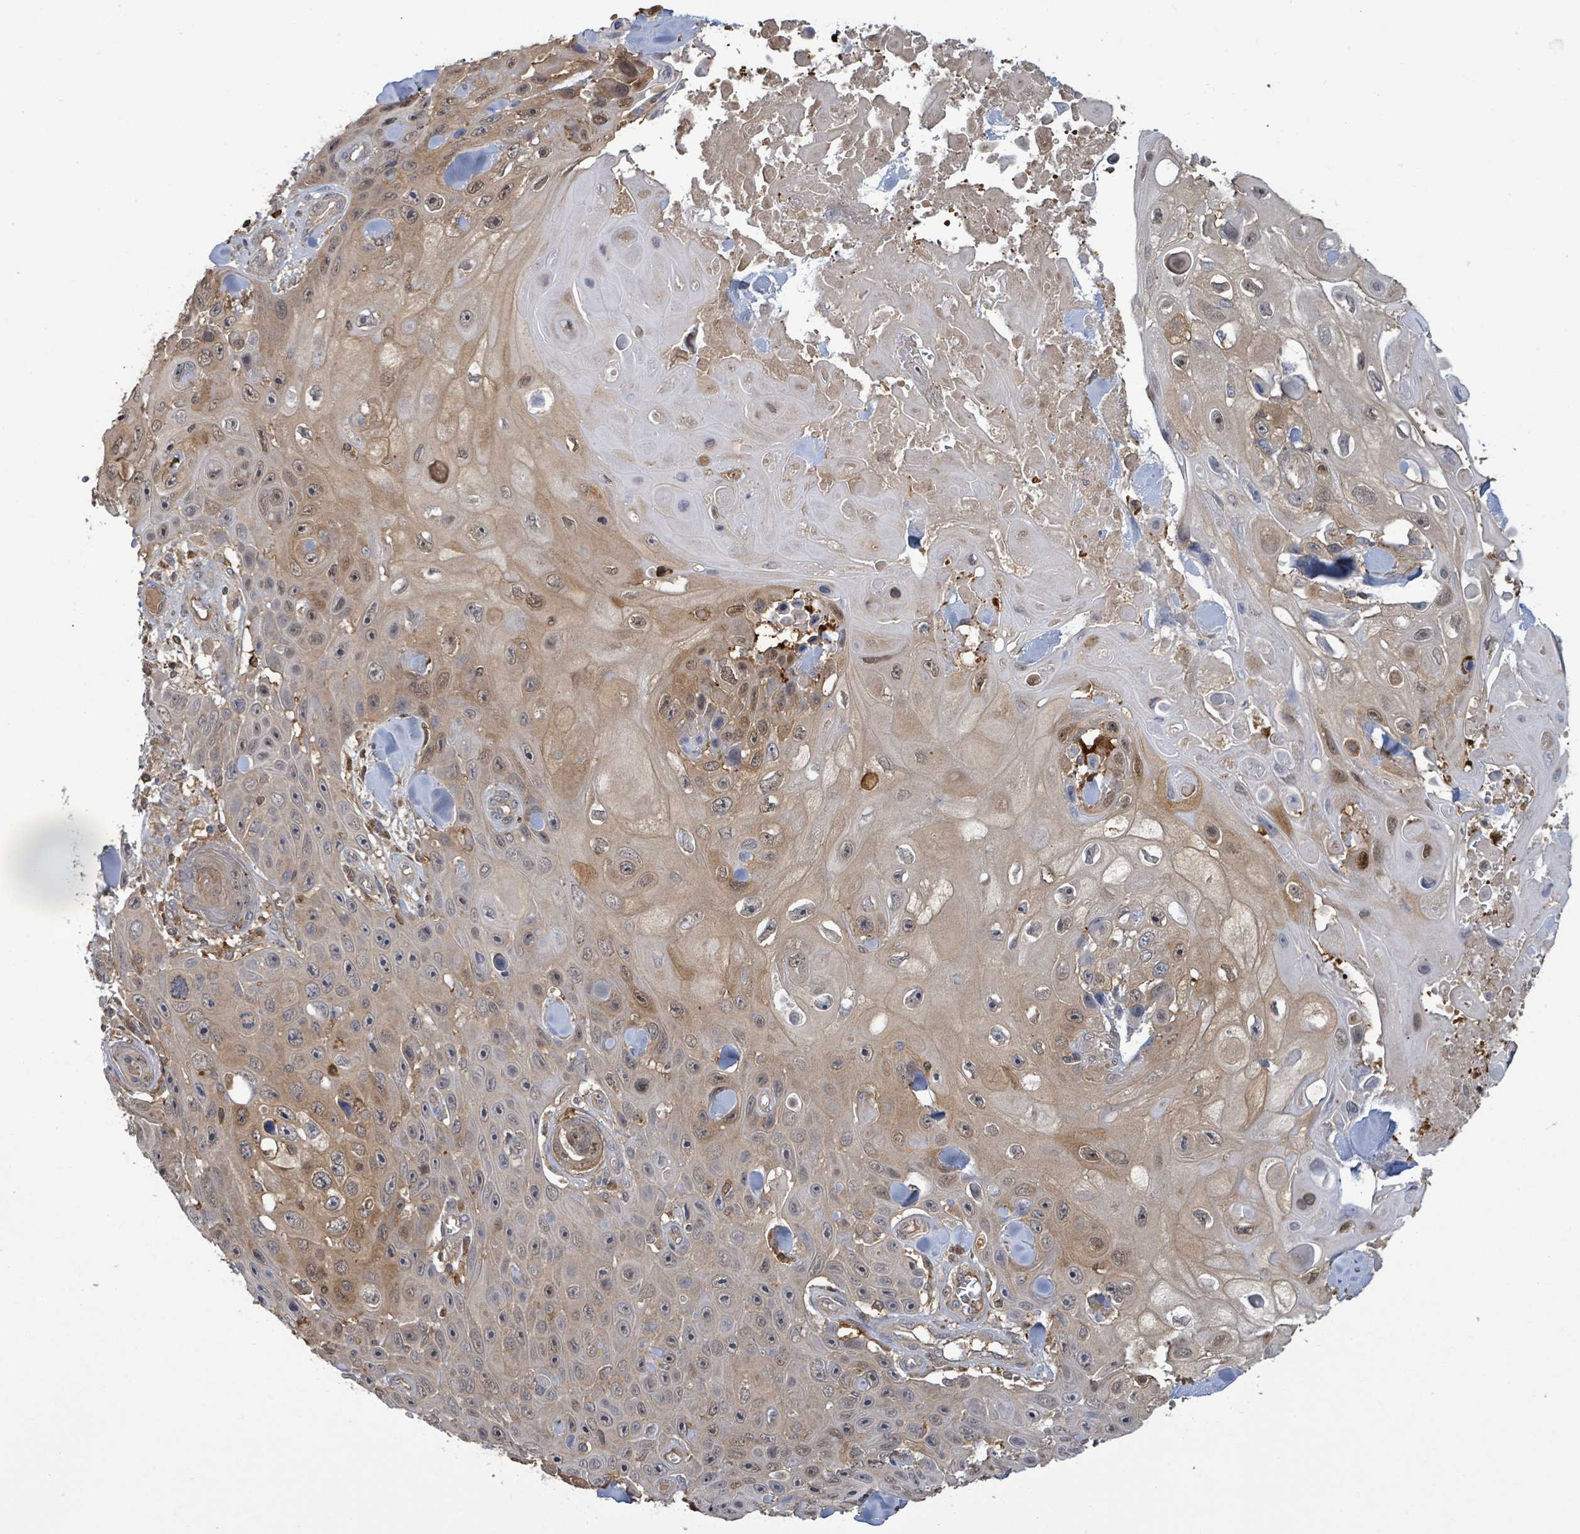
{"staining": {"intensity": "weak", "quantity": "25%-75%", "location": "cytoplasmic/membranous"}, "tissue": "skin cancer", "cell_type": "Tumor cells", "image_type": "cancer", "snomed": [{"axis": "morphology", "description": "Squamous cell carcinoma, NOS"}, {"axis": "topography", "description": "Skin"}], "caption": "DAB immunohistochemical staining of human squamous cell carcinoma (skin) displays weak cytoplasmic/membranous protein expression in approximately 25%-75% of tumor cells. The protein is stained brown, and the nuclei are stained in blue (DAB IHC with brightfield microscopy, high magnification).", "gene": "PGAM1", "patient": {"sex": "male", "age": 82}}